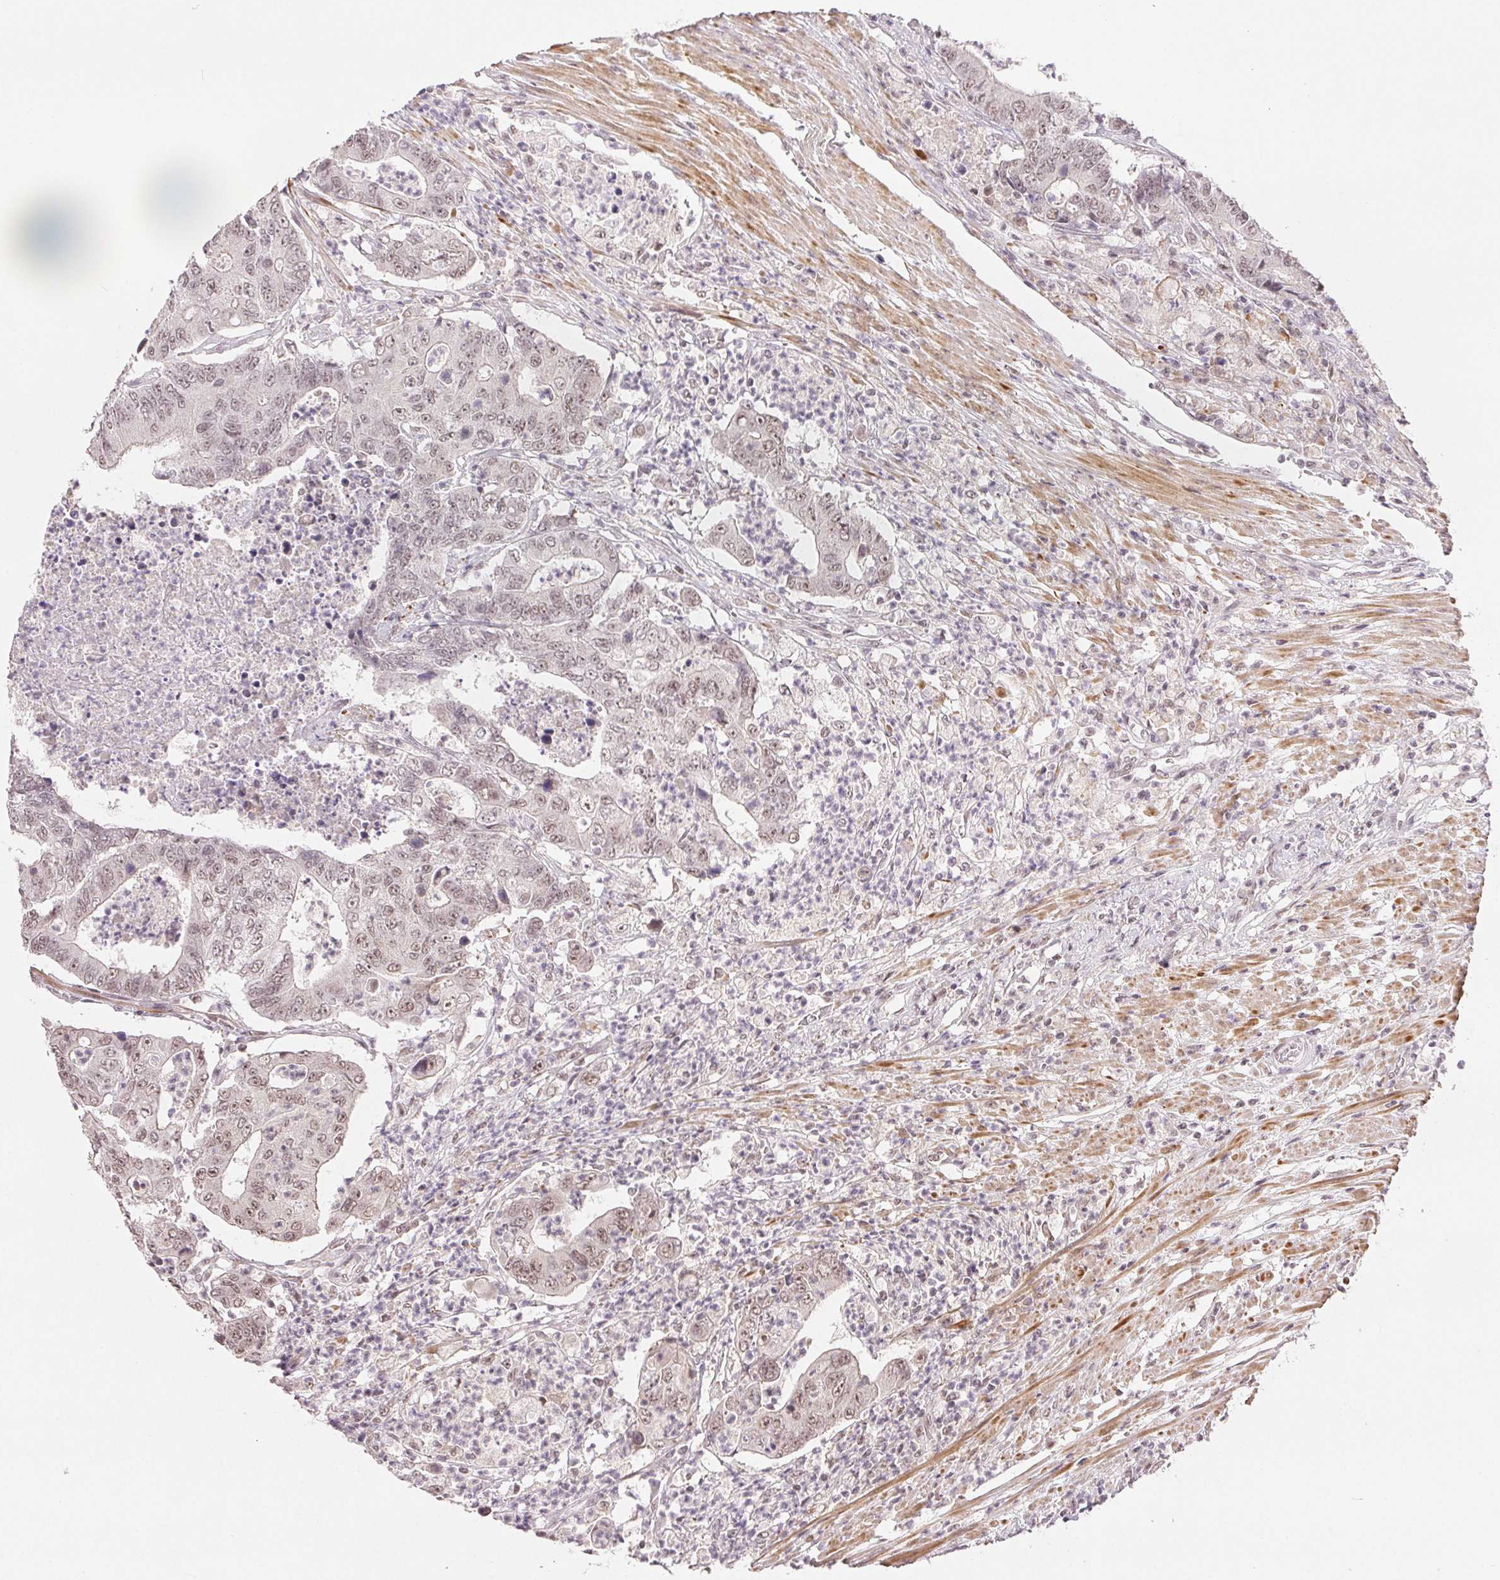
{"staining": {"intensity": "moderate", "quantity": ">75%", "location": "nuclear"}, "tissue": "colorectal cancer", "cell_type": "Tumor cells", "image_type": "cancer", "snomed": [{"axis": "morphology", "description": "Adenocarcinoma, NOS"}, {"axis": "topography", "description": "Colon"}], "caption": "A high-resolution image shows immunohistochemistry (IHC) staining of colorectal cancer, which demonstrates moderate nuclear staining in approximately >75% of tumor cells.", "gene": "PRPF18", "patient": {"sex": "female", "age": 48}}